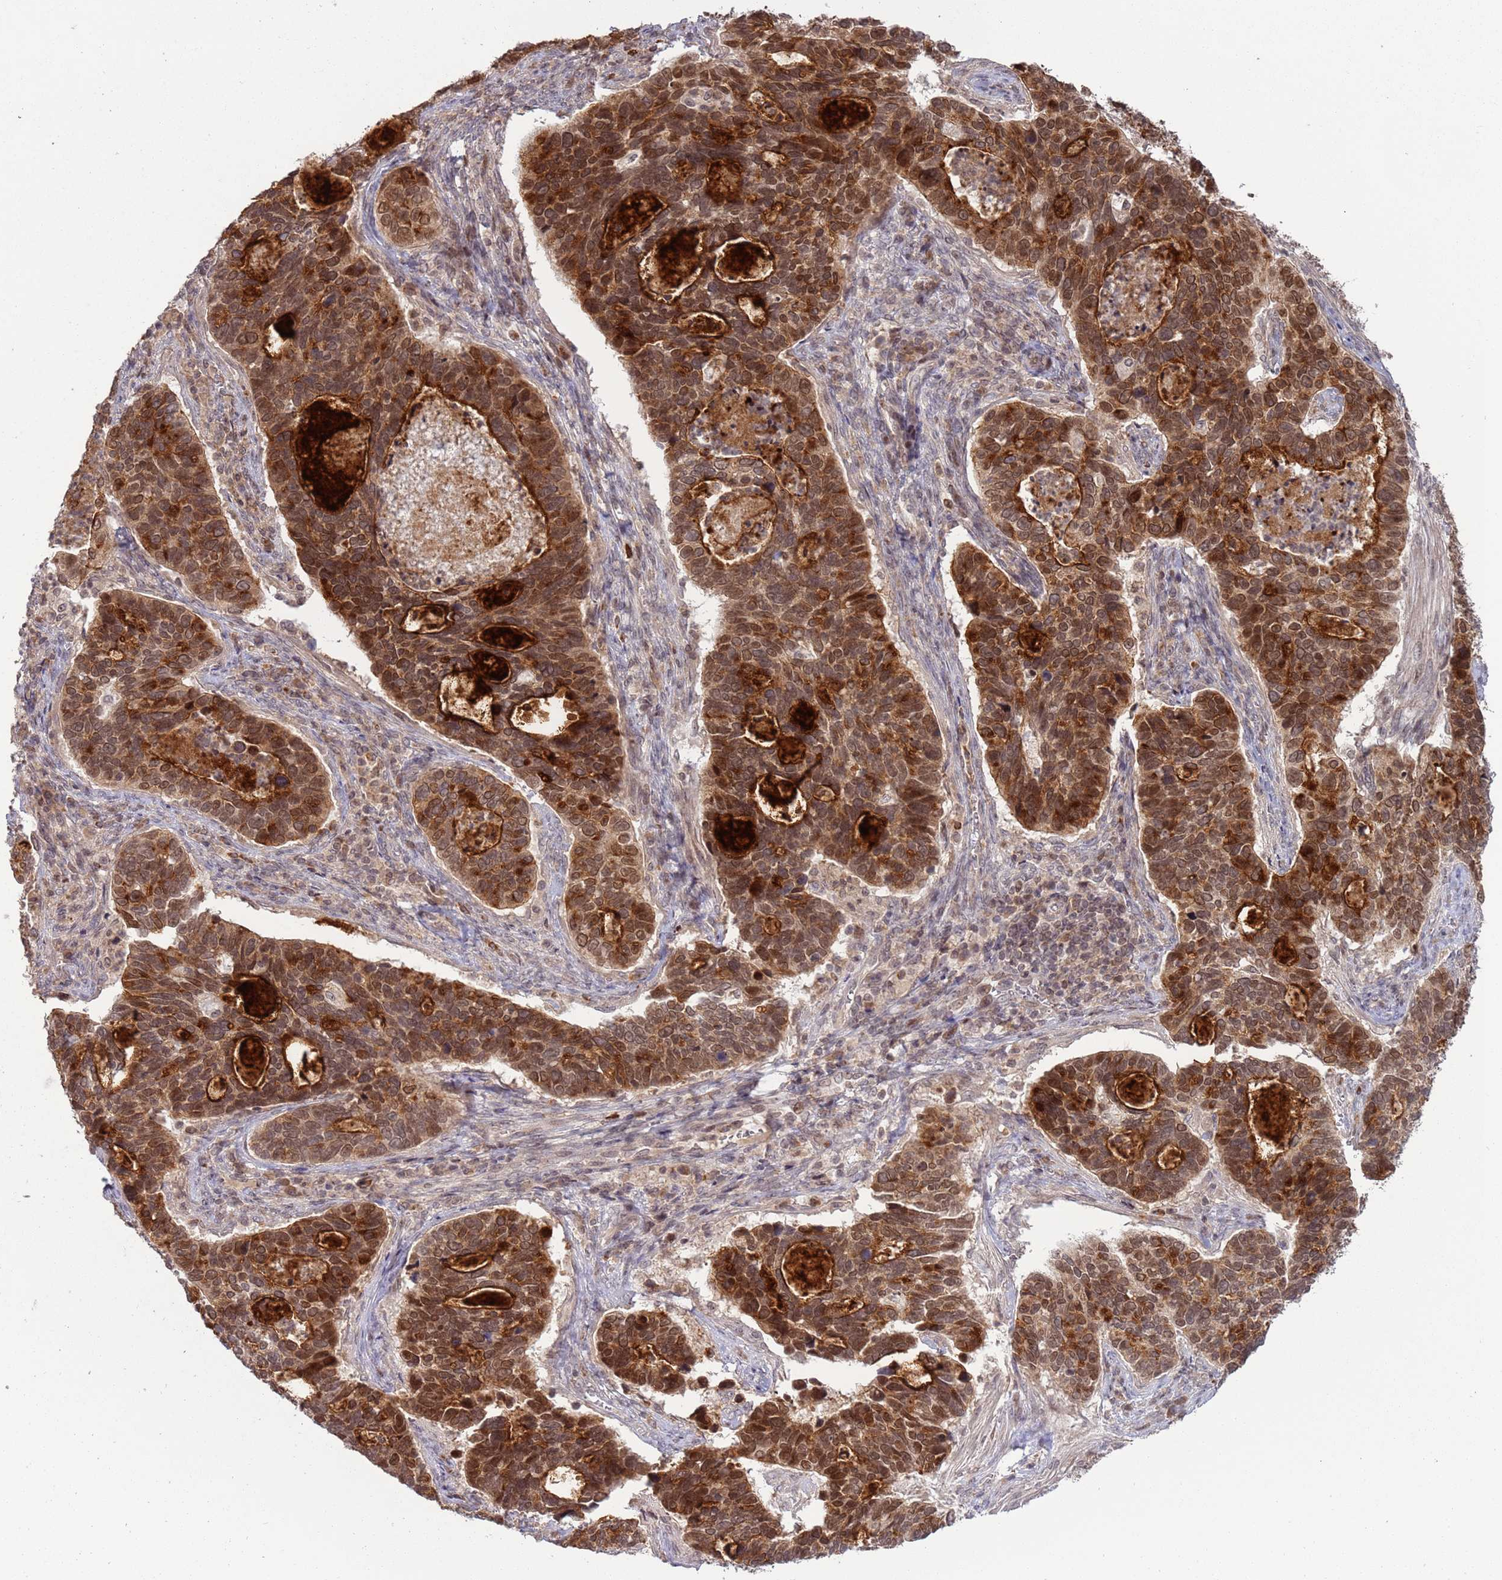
{"staining": {"intensity": "moderate", "quantity": ">75%", "location": "cytoplasmic/membranous,nuclear"}, "tissue": "cervical cancer", "cell_type": "Tumor cells", "image_type": "cancer", "snomed": [{"axis": "morphology", "description": "Squamous cell carcinoma, NOS"}, {"axis": "topography", "description": "Cervix"}], "caption": "The histopathology image demonstrates staining of cervical cancer (squamous cell carcinoma), revealing moderate cytoplasmic/membranous and nuclear protein expression (brown color) within tumor cells. The staining was performed using DAB (3,3'-diaminobenzidine), with brown indicating positive protein expression. Nuclei are stained blue with hematoxylin.", "gene": "RCOR2", "patient": {"sex": "female", "age": 38}}